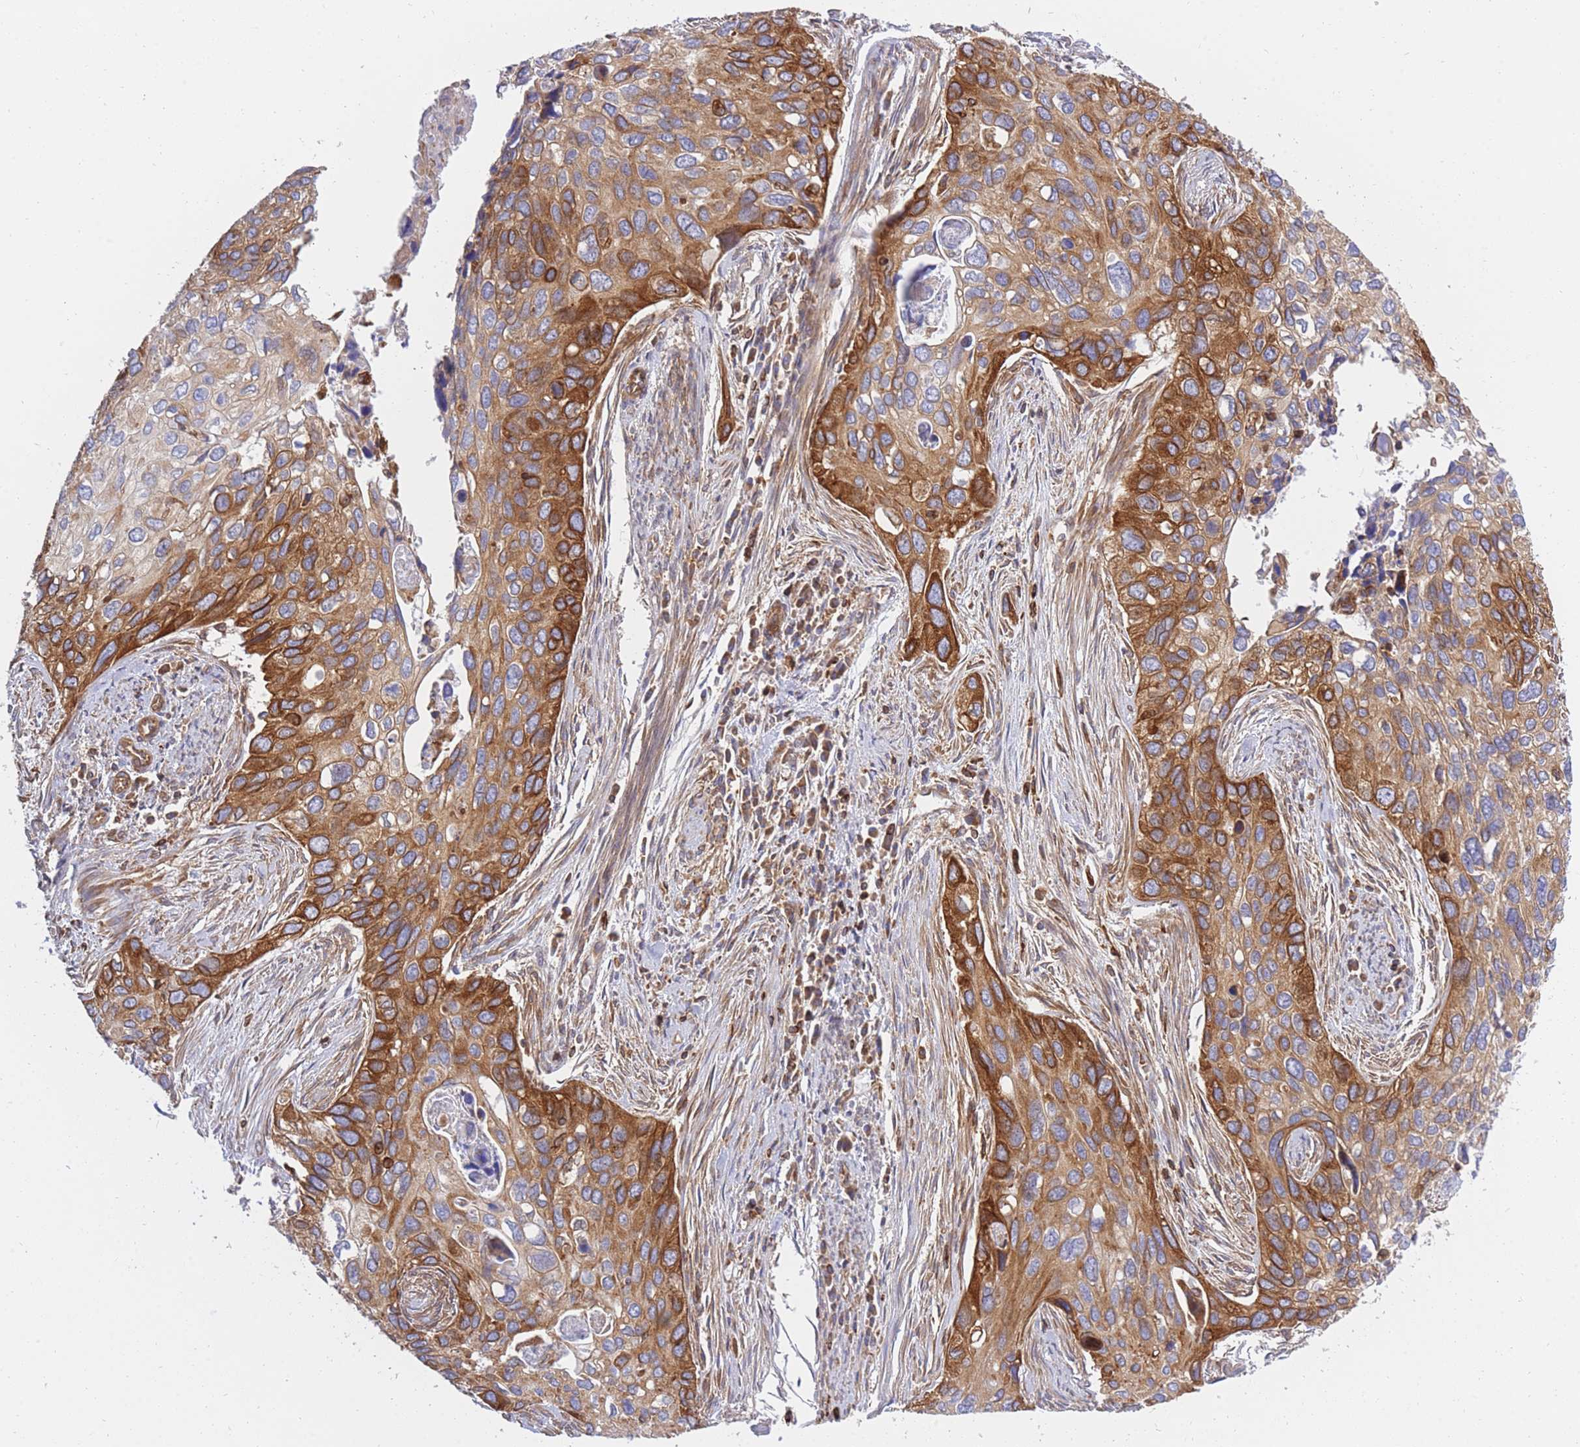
{"staining": {"intensity": "strong", "quantity": ">75%", "location": "cytoplasmic/membranous"}, "tissue": "cervical cancer", "cell_type": "Tumor cells", "image_type": "cancer", "snomed": [{"axis": "morphology", "description": "Squamous cell carcinoma, NOS"}, {"axis": "topography", "description": "Cervix"}], "caption": "Strong cytoplasmic/membranous positivity for a protein is seen in approximately >75% of tumor cells of squamous cell carcinoma (cervical) using immunohistochemistry.", "gene": "REM1", "patient": {"sex": "female", "age": 55}}